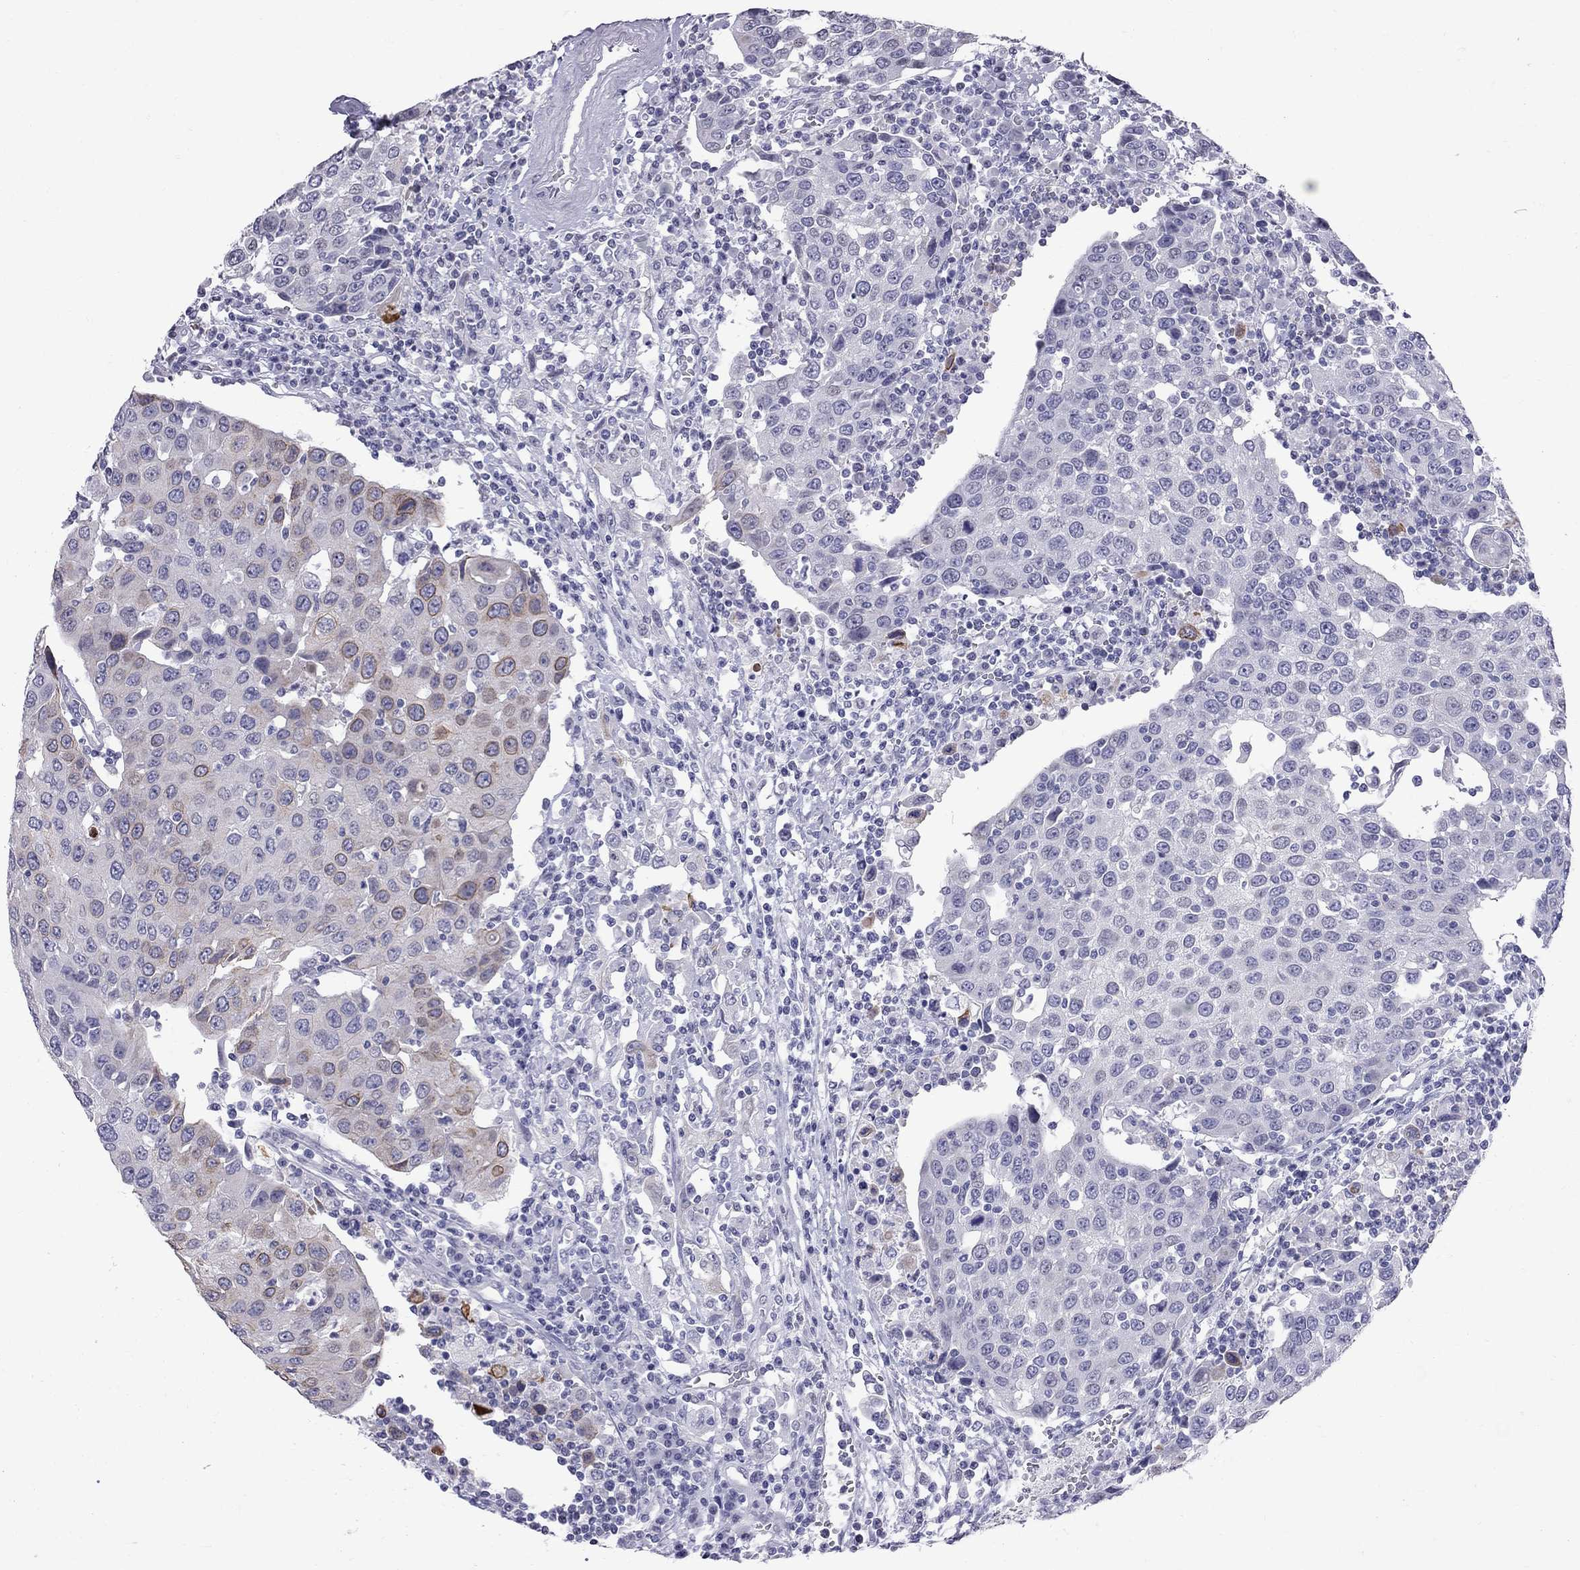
{"staining": {"intensity": "moderate", "quantity": "<25%", "location": "cytoplasmic/membranous"}, "tissue": "urothelial cancer", "cell_type": "Tumor cells", "image_type": "cancer", "snomed": [{"axis": "morphology", "description": "Urothelial carcinoma, High grade"}, {"axis": "topography", "description": "Urinary bladder"}], "caption": "A brown stain shows moderate cytoplasmic/membranous expression of a protein in human urothelial cancer tumor cells.", "gene": "MUC15", "patient": {"sex": "female", "age": 85}}